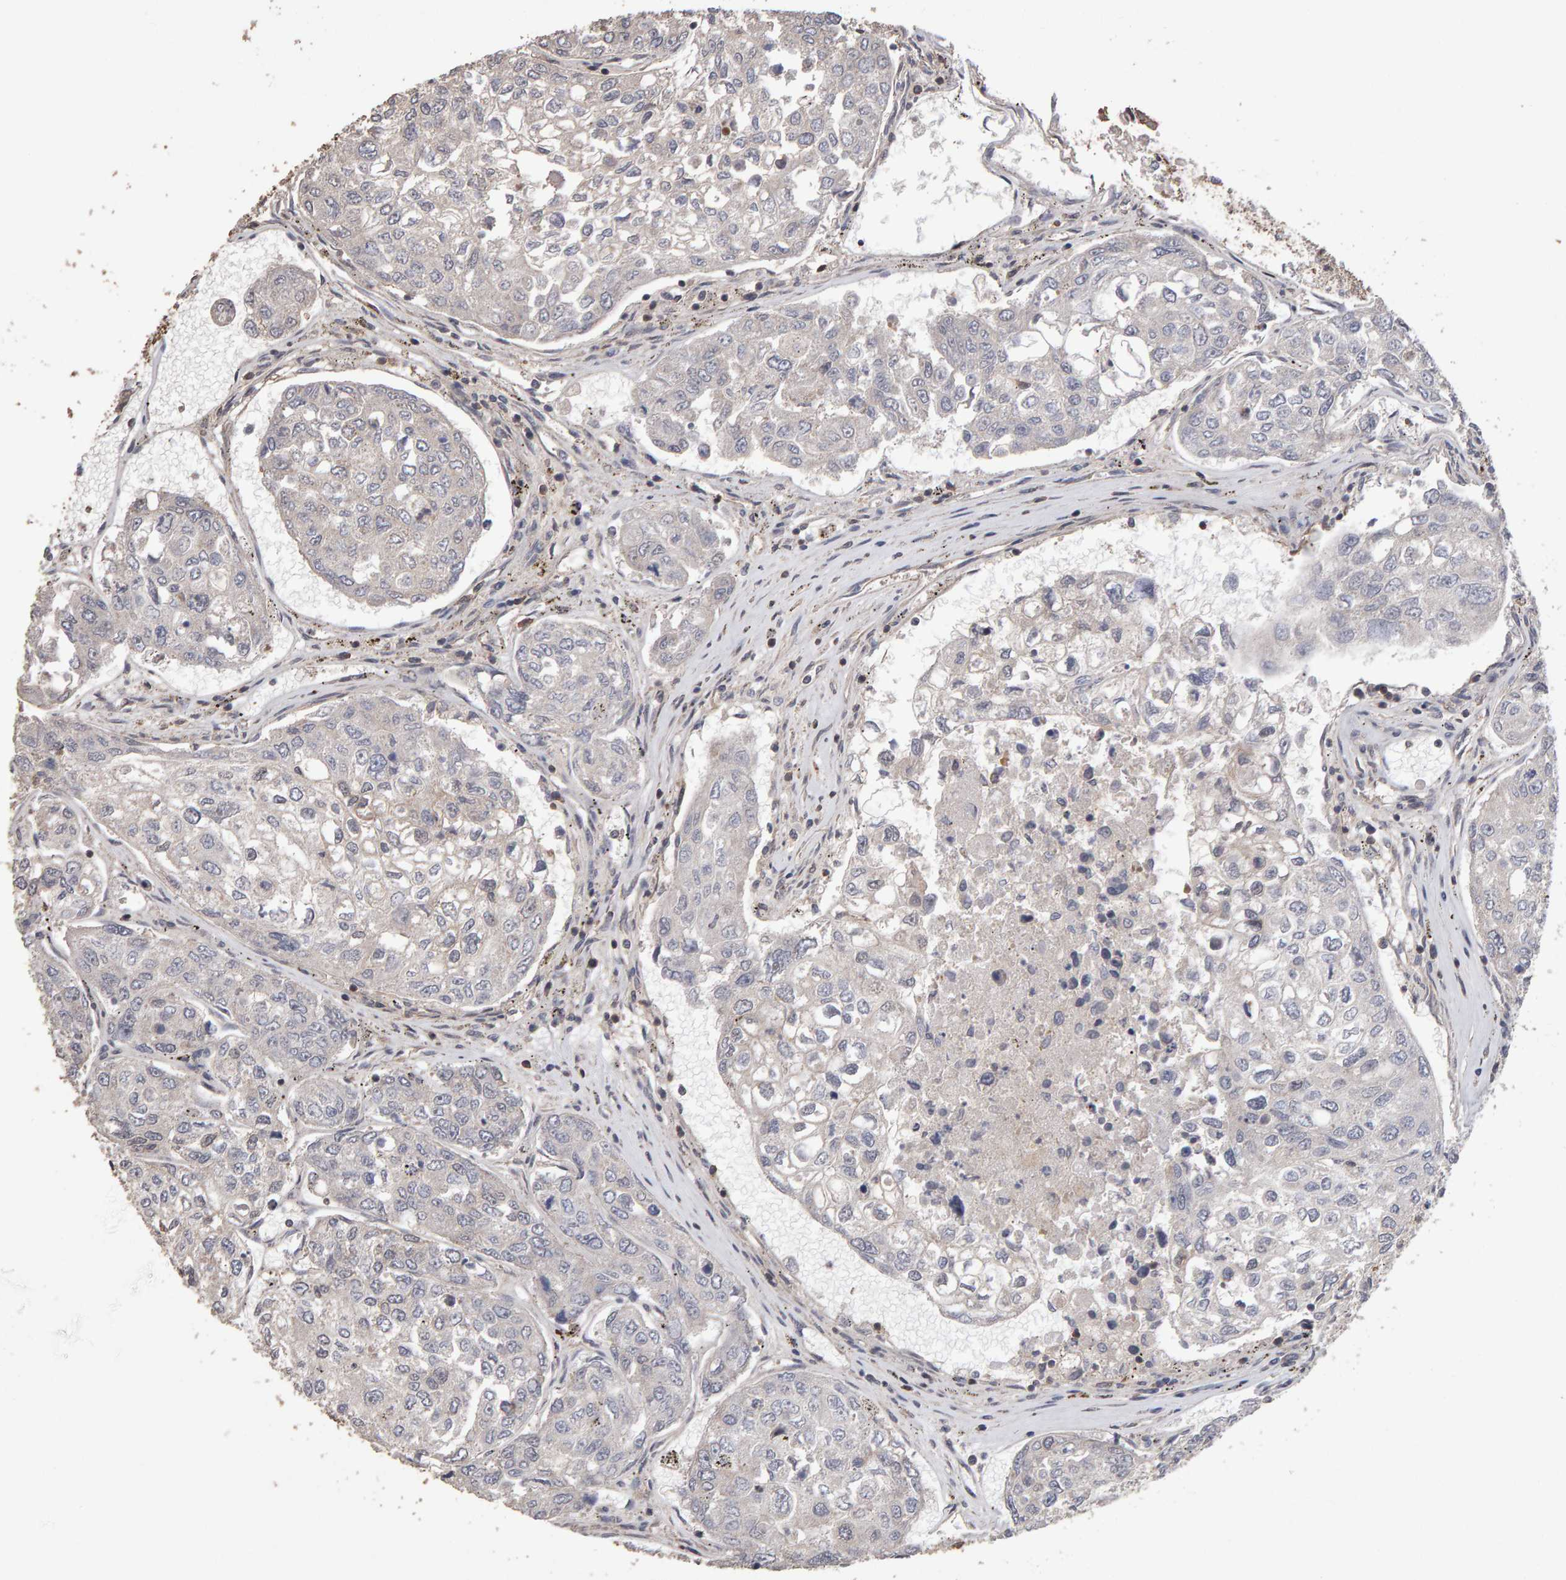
{"staining": {"intensity": "negative", "quantity": "none", "location": "none"}, "tissue": "urothelial cancer", "cell_type": "Tumor cells", "image_type": "cancer", "snomed": [{"axis": "morphology", "description": "Urothelial carcinoma, High grade"}, {"axis": "topography", "description": "Lymph node"}, {"axis": "topography", "description": "Urinary bladder"}], "caption": "Immunohistochemistry histopathology image of high-grade urothelial carcinoma stained for a protein (brown), which shows no staining in tumor cells. Nuclei are stained in blue.", "gene": "SCRIB", "patient": {"sex": "male", "age": 51}}